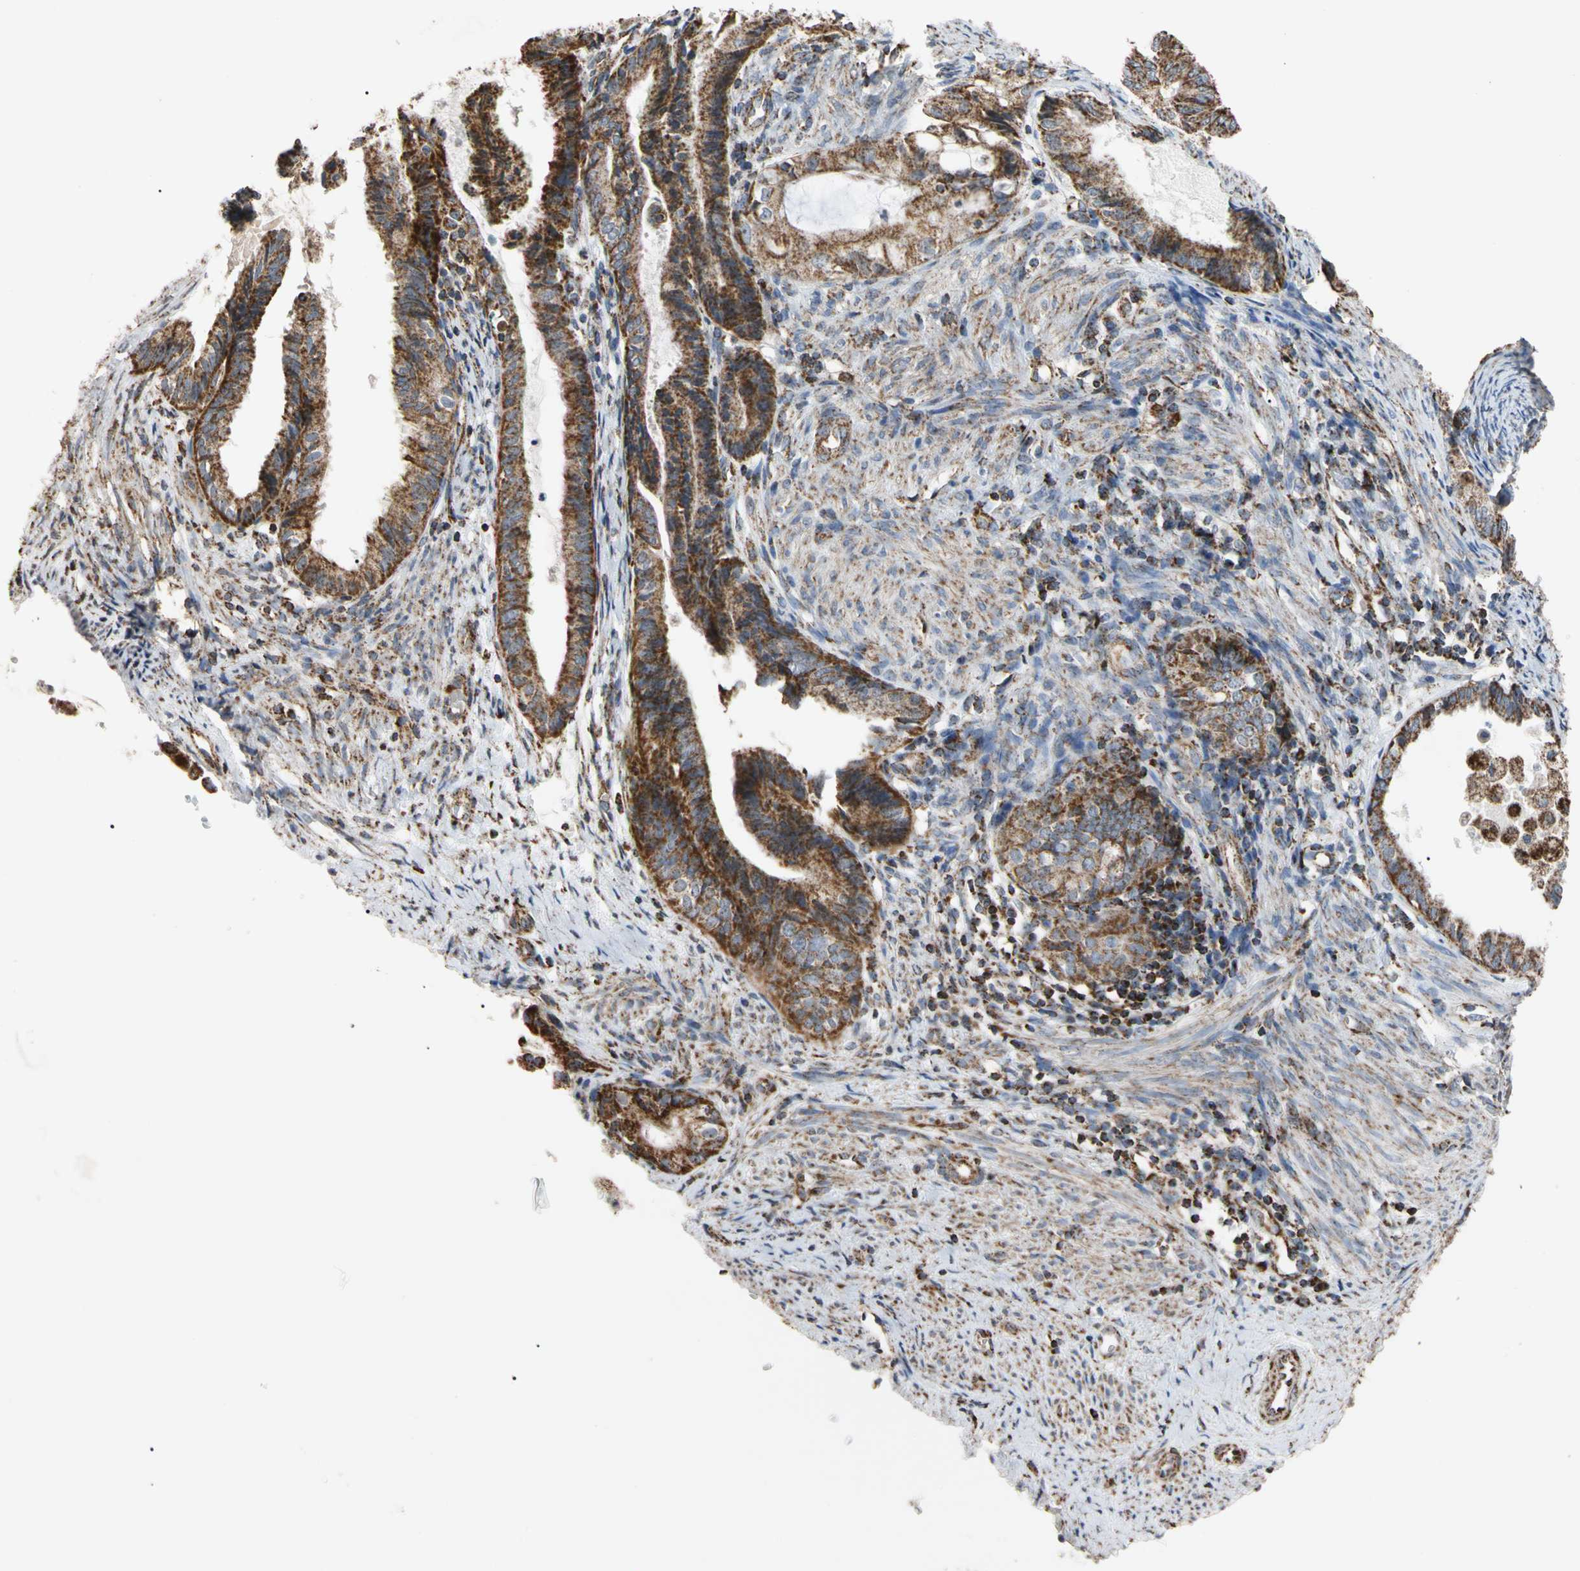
{"staining": {"intensity": "strong", "quantity": ">75%", "location": "cytoplasmic/membranous"}, "tissue": "endometrial cancer", "cell_type": "Tumor cells", "image_type": "cancer", "snomed": [{"axis": "morphology", "description": "Adenocarcinoma, NOS"}, {"axis": "topography", "description": "Endometrium"}], "caption": "Adenocarcinoma (endometrial) tissue displays strong cytoplasmic/membranous positivity in about >75% of tumor cells", "gene": "FAM110B", "patient": {"sex": "female", "age": 86}}